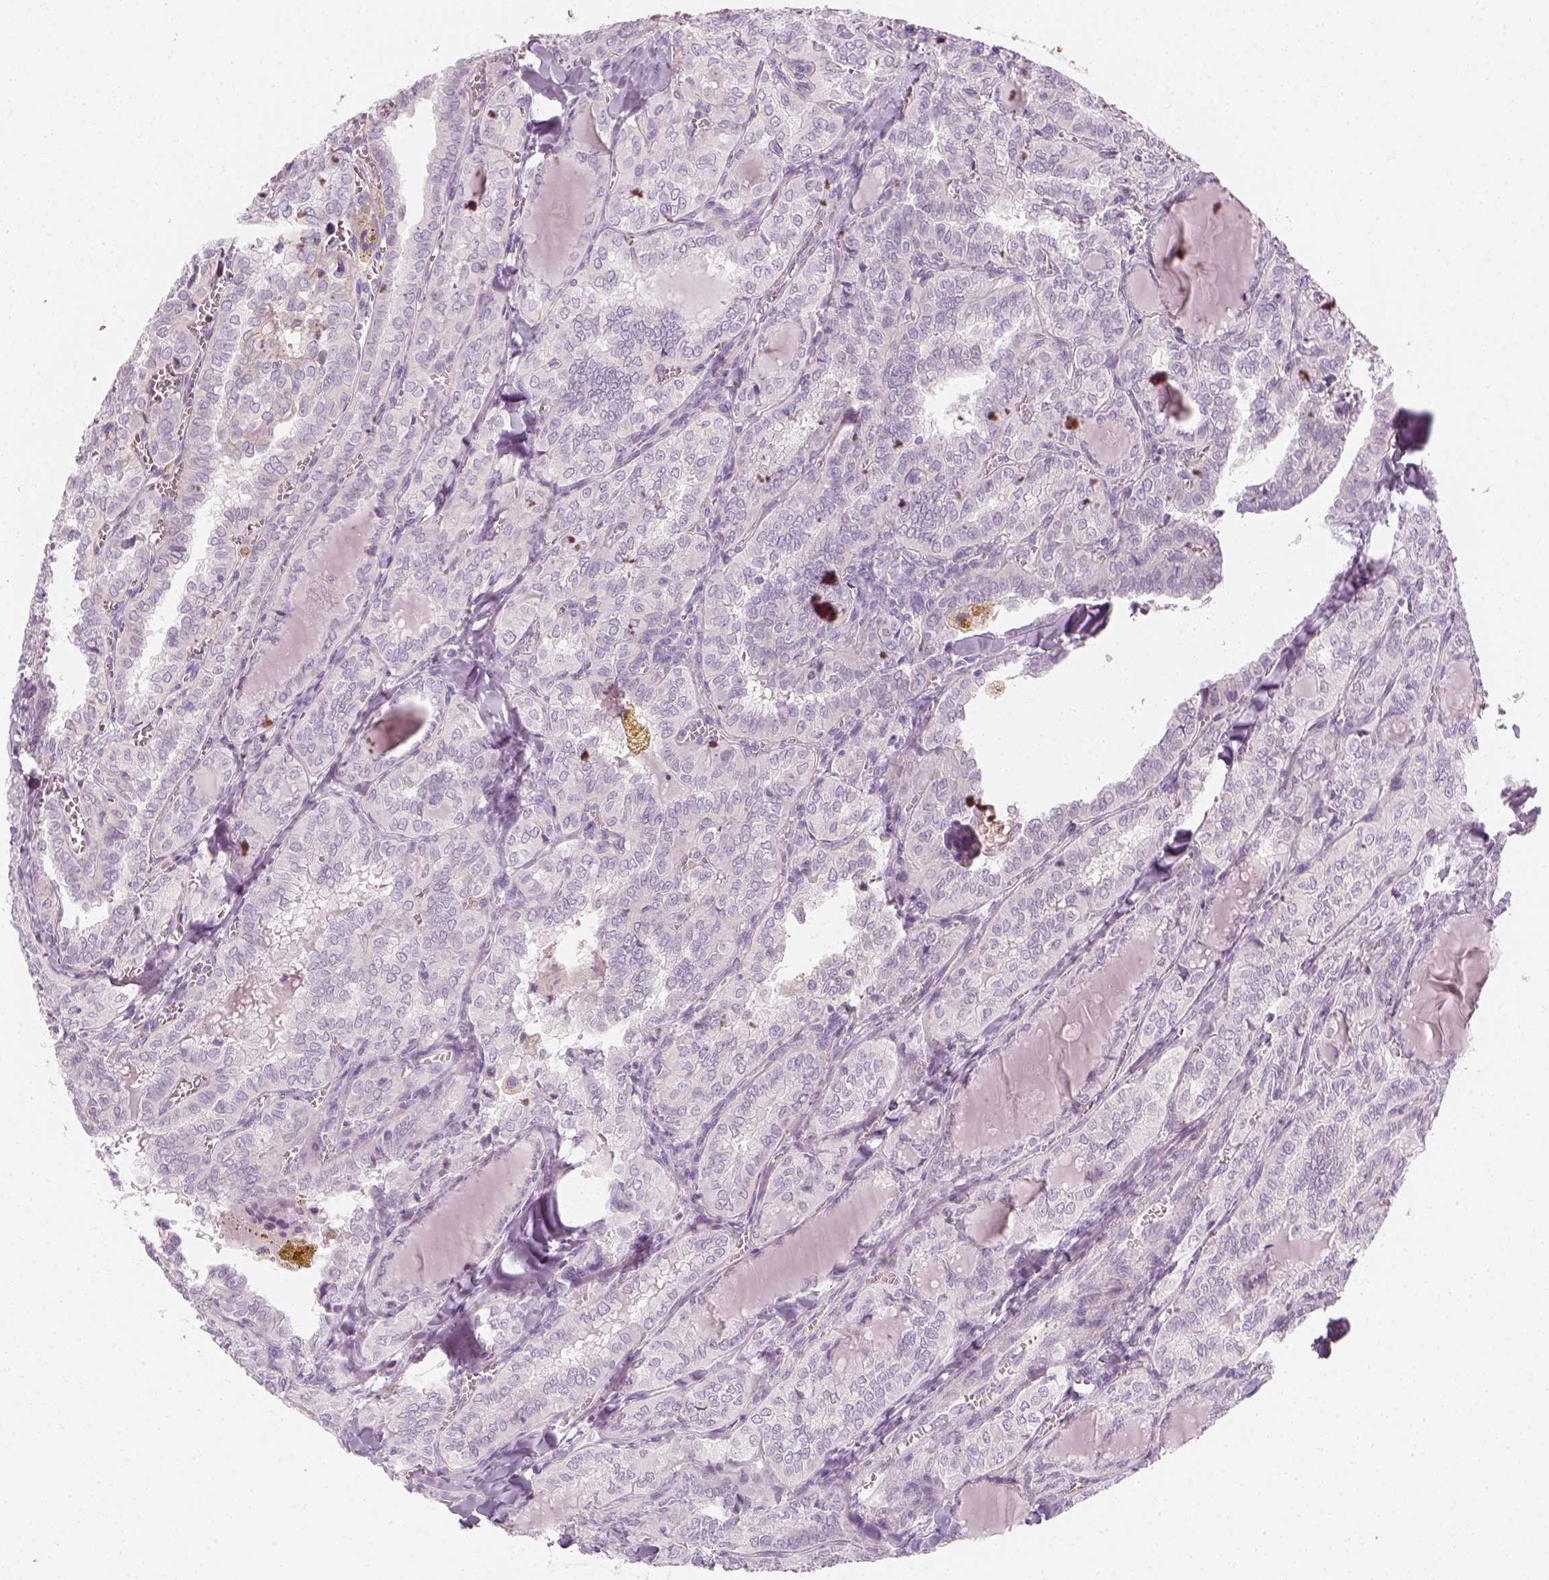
{"staining": {"intensity": "negative", "quantity": "none", "location": "none"}, "tissue": "thyroid cancer", "cell_type": "Tumor cells", "image_type": "cancer", "snomed": [{"axis": "morphology", "description": "Papillary adenocarcinoma, NOS"}, {"axis": "topography", "description": "Thyroid gland"}], "caption": "Micrograph shows no significant protein expression in tumor cells of thyroid cancer (papillary adenocarcinoma).", "gene": "PRAME", "patient": {"sex": "female", "age": 41}}